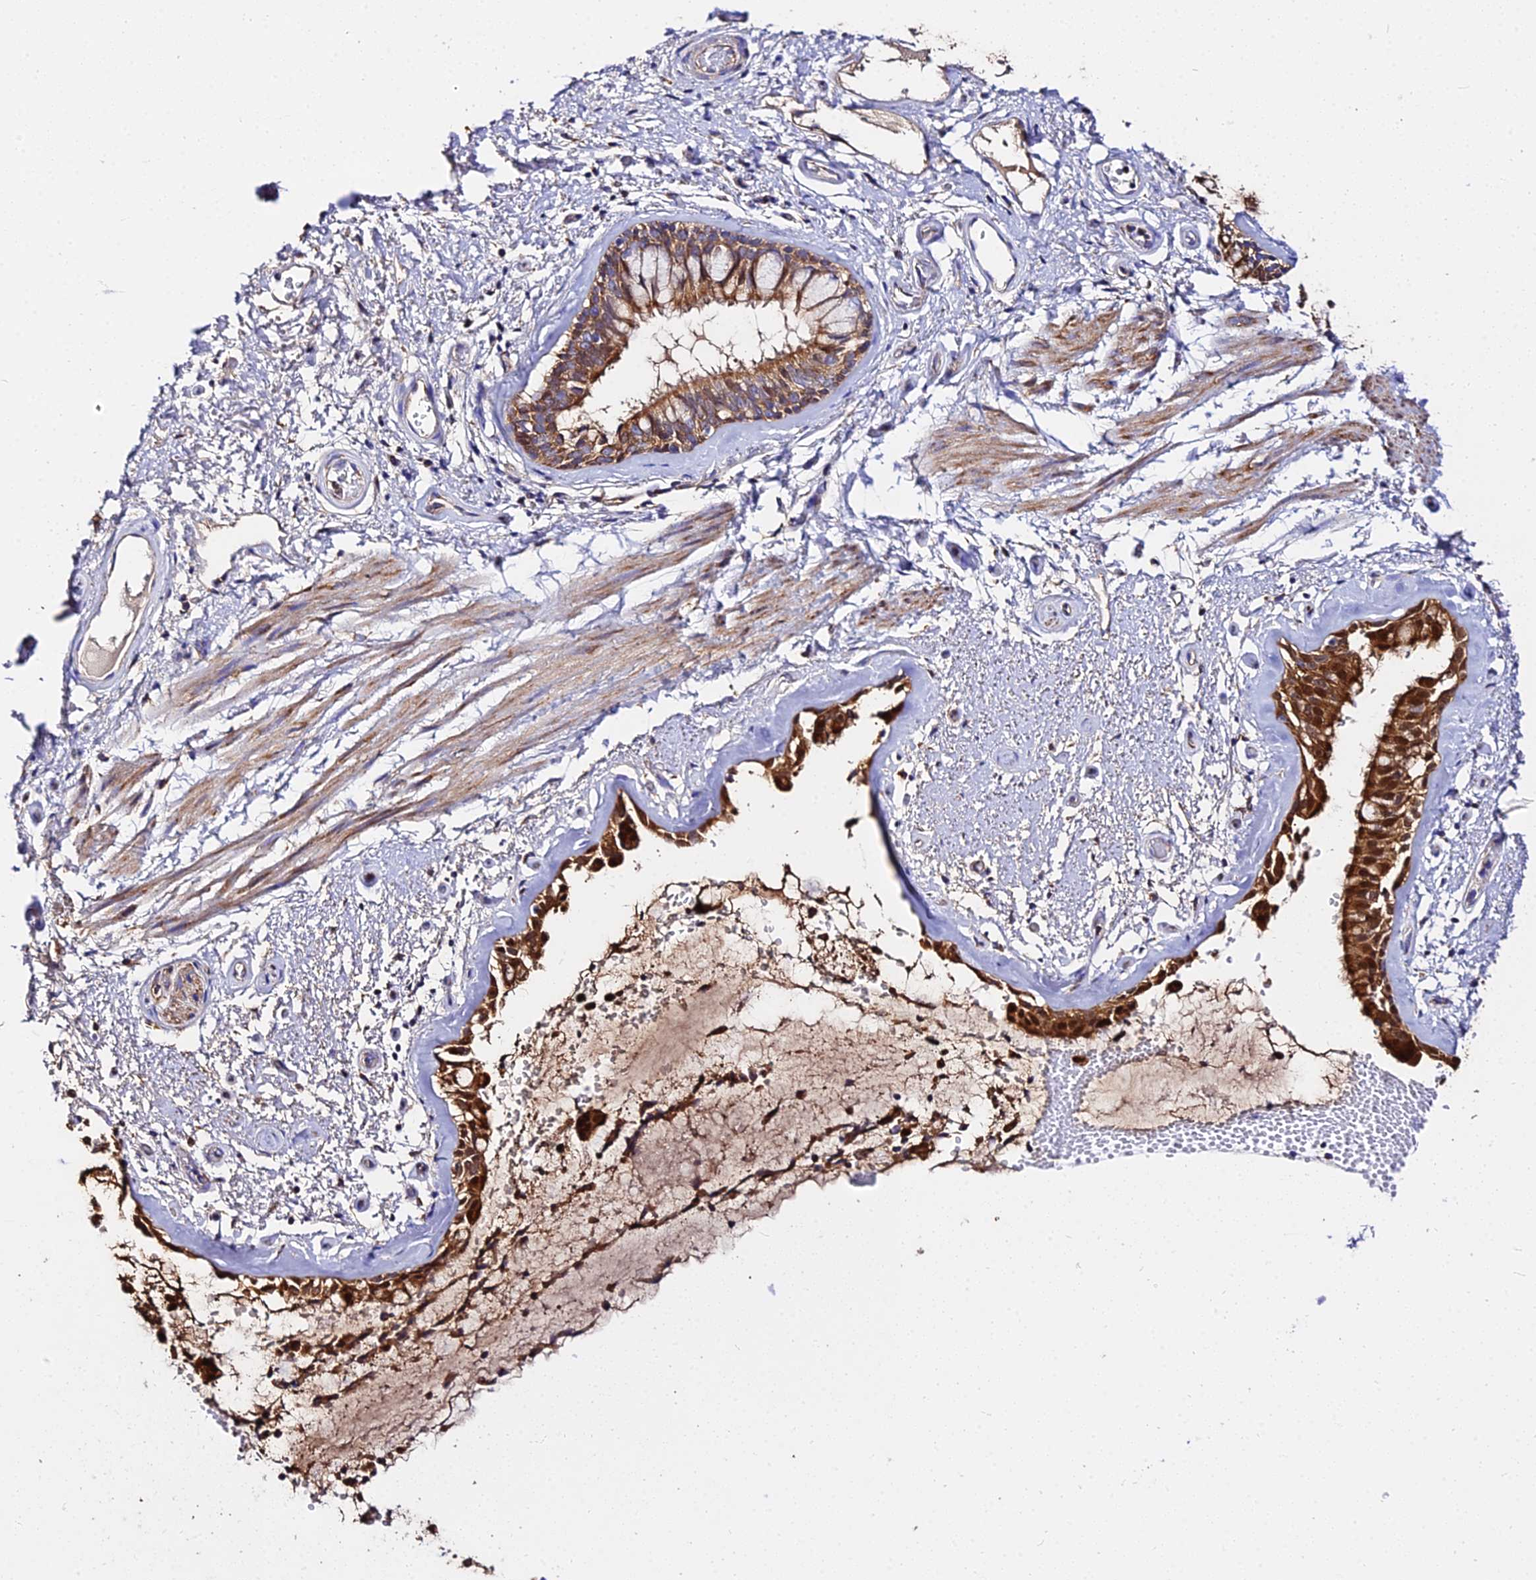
{"staining": {"intensity": "strong", "quantity": ">75%", "location": "cytoplasmic/membranous"}, "tissue": "bronchus", "cell_type": "Respiratory epithelial cells", "image_type": "normal", "snomed": [{"axis": "morphology", "description": "Normal tissue, NOS"}, {"axis": "topography", "description": "Cartilage tissue"}, {"axis": "topography", "description": "Bronchus"}], "caption": "Immunohistochemical staining of normal human bronchus reveals high levels of strong cytoplasmic/membranous expression in about >75% of respiratory epithelial cells.", "gene": "ZNF573", "patient": {"sex": "female", "age": 66}}